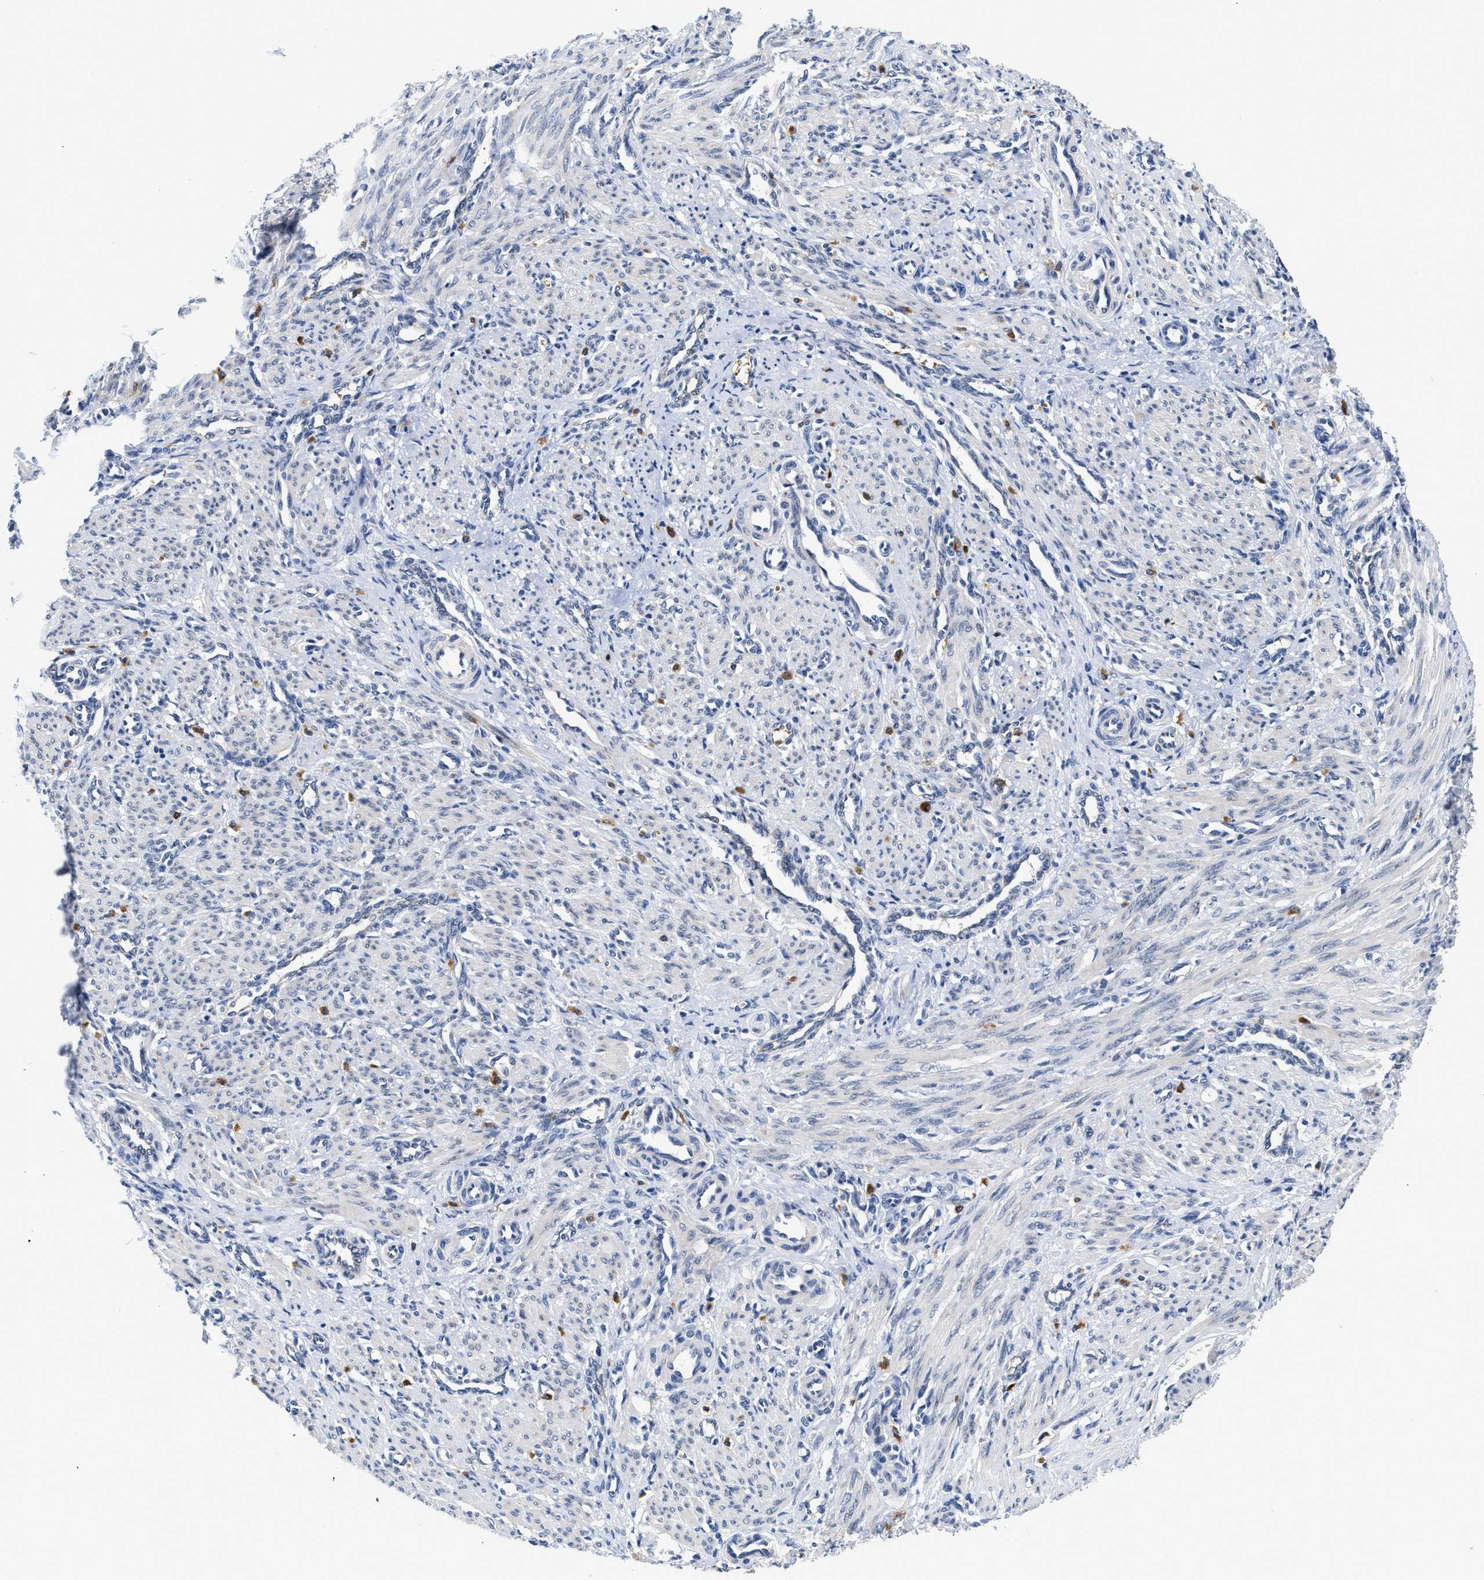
{"staining": {"intensity": "negative", "quantity": "none", "location": "none"}, "tissue": "smooth muscle", "cell_type": "Smooth muscle cells", "image_type": "normal", "snomed": [{"axis": "morphology", "description": "Normal tissue, NOS"}, {"axis": "topography", "description": "Endometrium"}], "caption": "An immunohistochemistry (IHC) micrograph of unremarkable smooth muscle is shown. There is no staining in smooth muscle cells of smooth muscle. The staining is performed using DAB (3,3'-diaminobenzidine) brown chromogen with nuclei counter-stained in using hematoxylin.", "gene": "RINT1", "patient": {"sex": "female", "age": 33}}